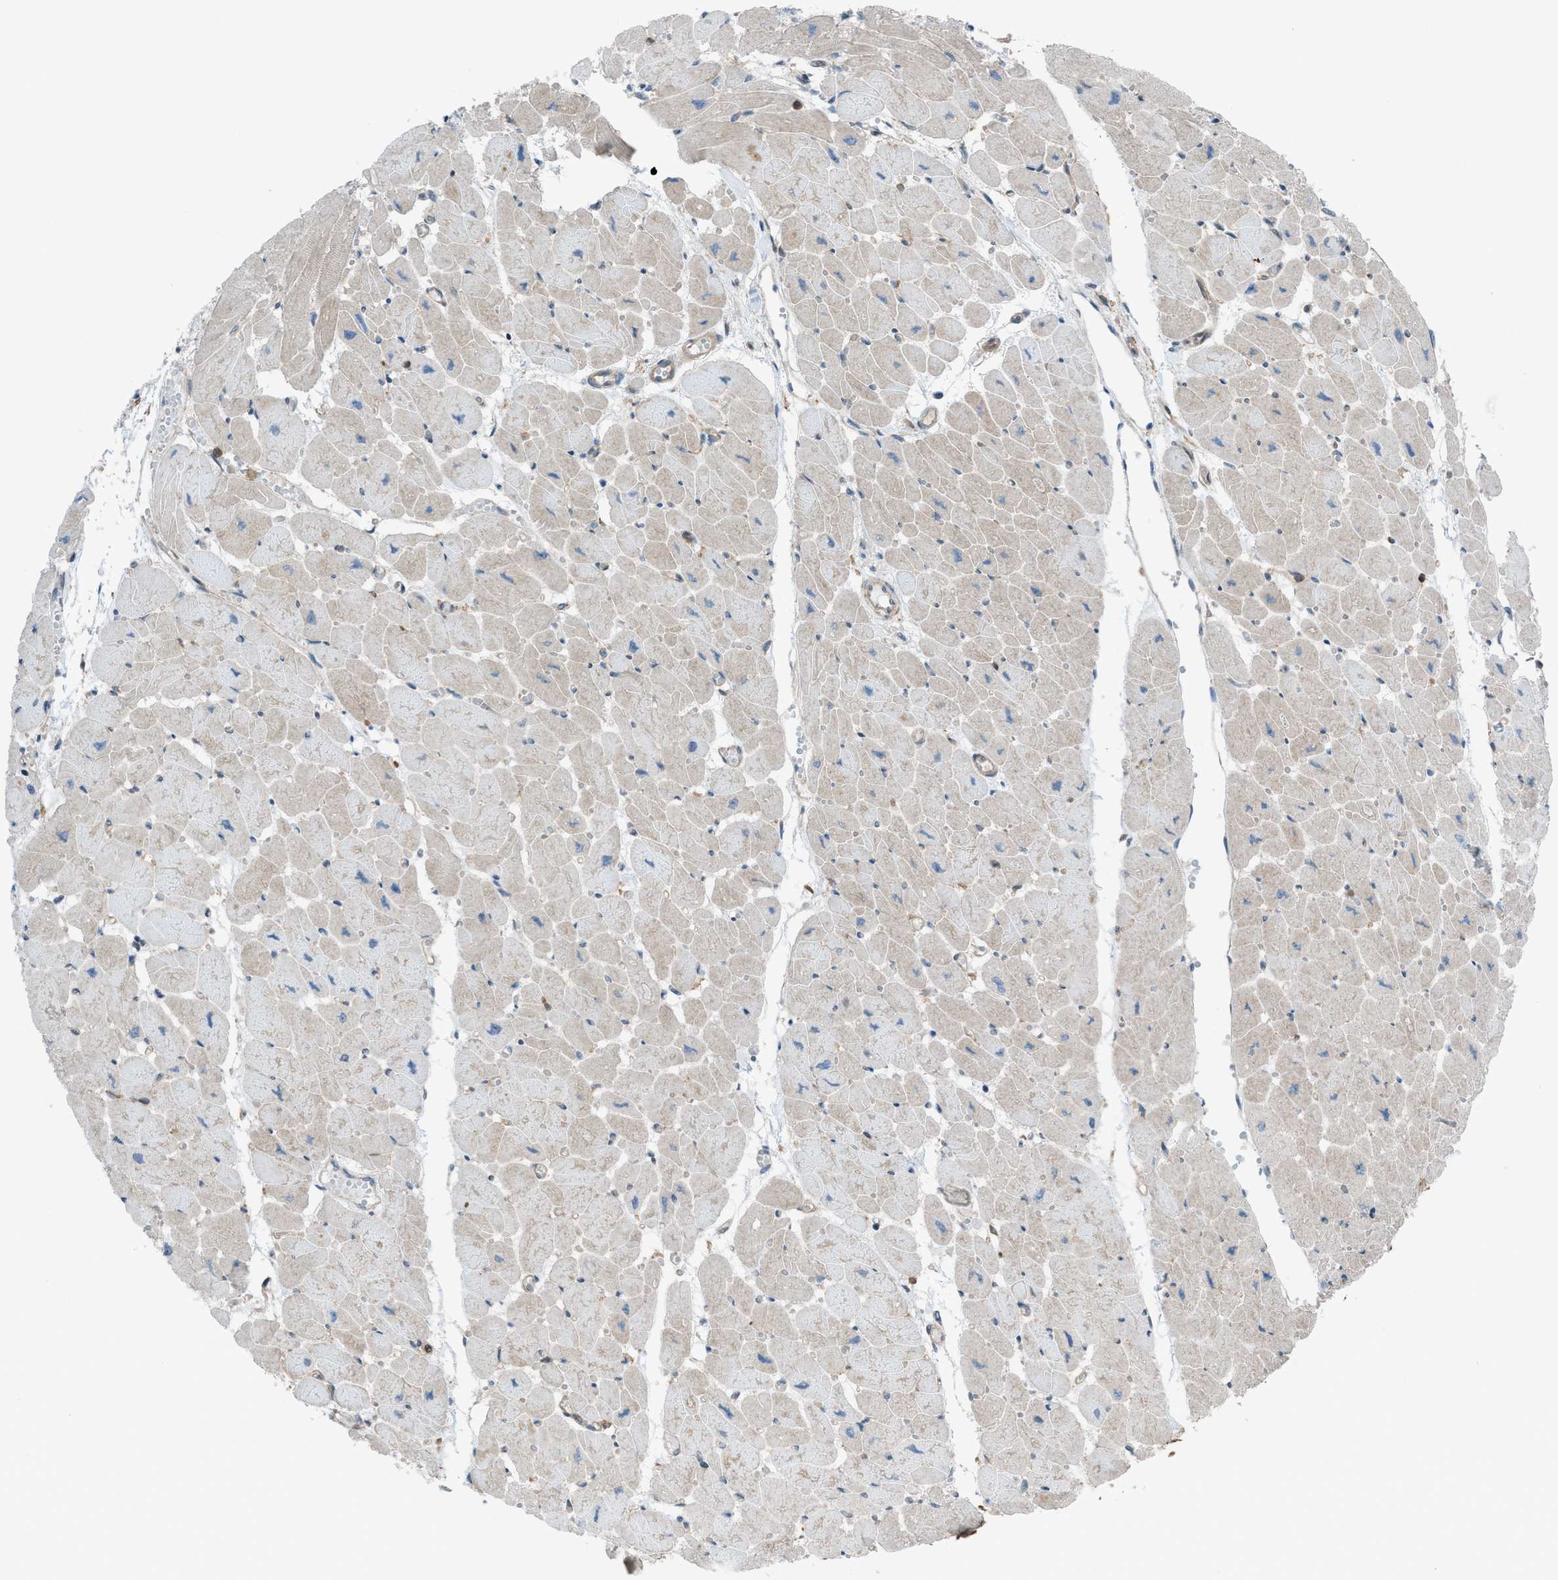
{"staining": {"intensity": "weak", "quantity": "25%-75%", "location": "cytoplasmic/membranous"}, "tissue": "heart muscle", "cell_type": "Cardiomyocytes", "image_type": "normal", "snomed": [{"axis": "morphology", "description": "Normal tissue, NOS"}, {"axis": "topography", "description": "Heart"}], "caption": "Weak cytoplasmic/membranous protein expression is identified in about 25%-75% of cardiomyocytes in heart muscle. The staining was performed using DAB (3,3'-diaminobenzidine), with brown indicating positive protein expression. Nuclei are stained blue with hematoxylin.", "gene": "DYRK1A", "patient": {"sex": "female", "age": 54}}